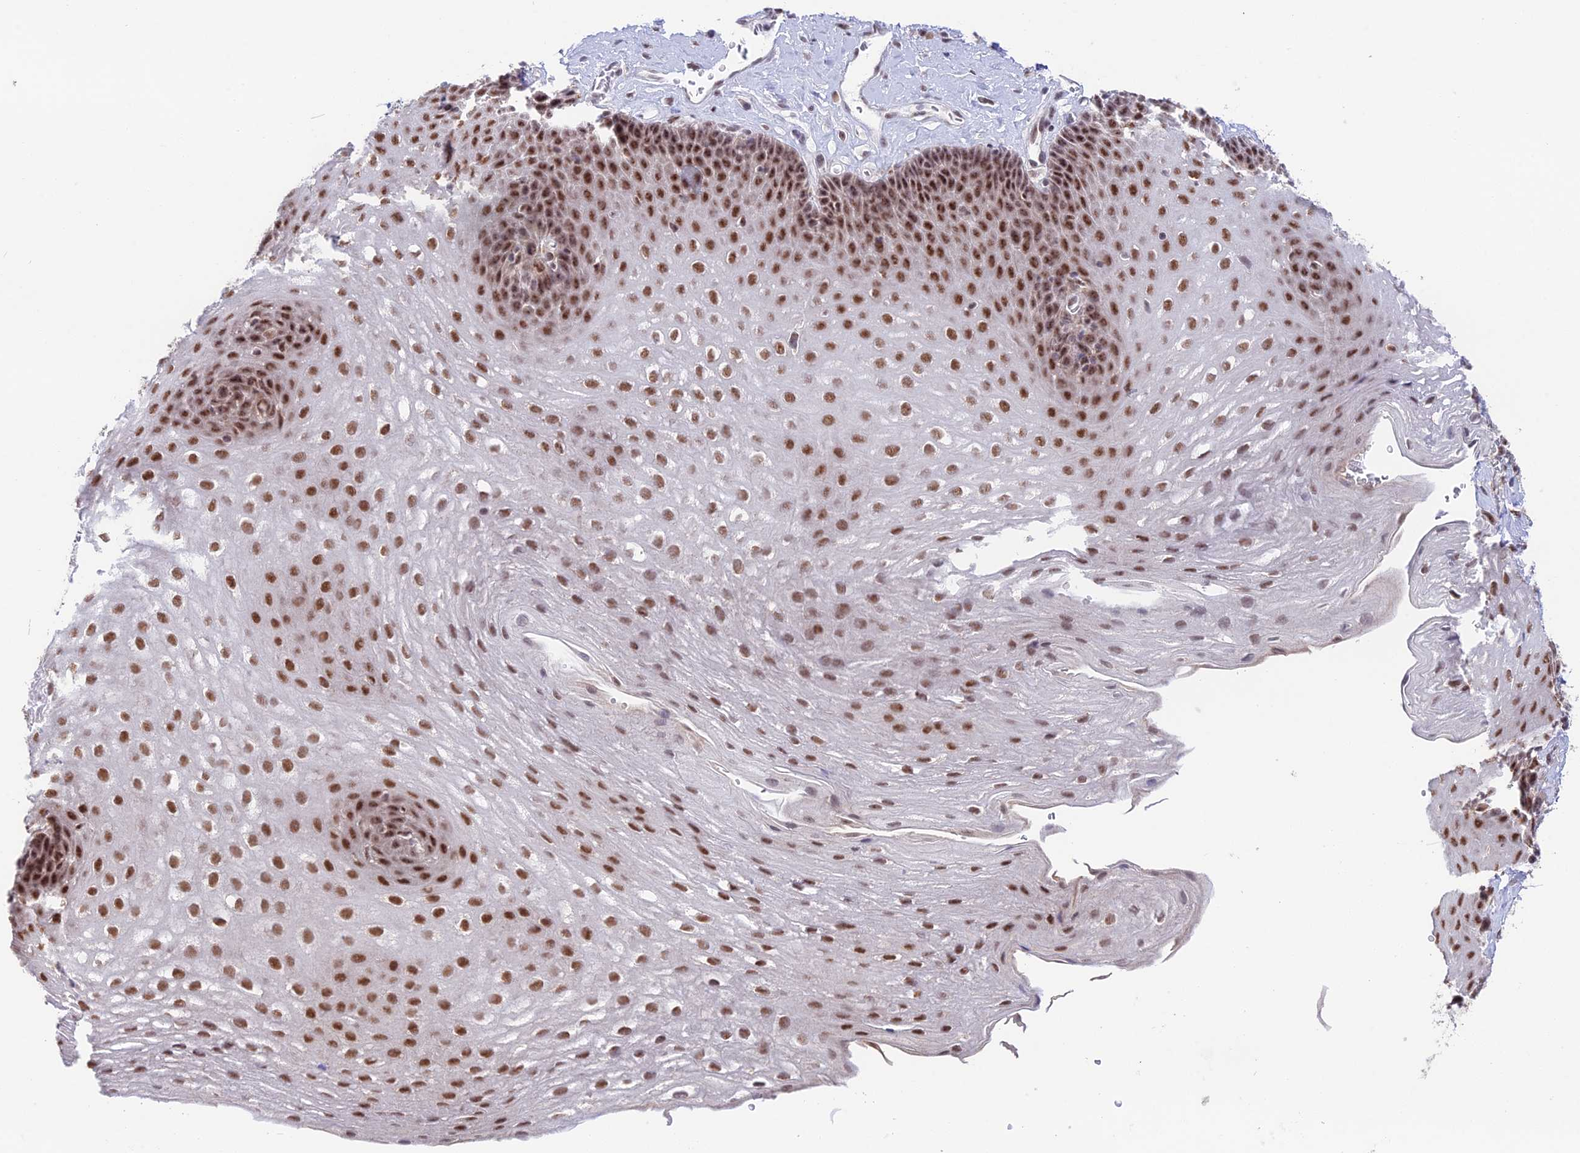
{"staining": {"intensity": "moderate", "quantity": ">75%", "location": "nuclear"}, "tissue": "esophagus", "cell_type": "Squamous epithelial cells", "image_type": "normal", "snomed": [{"axis": "morphology", "description": "Normal tissue, NOS"}, {"axis": "topography", "description": "Esophagus"}], "caption": "An immunohistochemistry image of normal tissue is shown. Protein staining in brown highlights moderate nuclear positivity in esophagus within squamous epithelial cells.", "gene": "THOC7", "patient": {"sex": "female", "age": 66}}